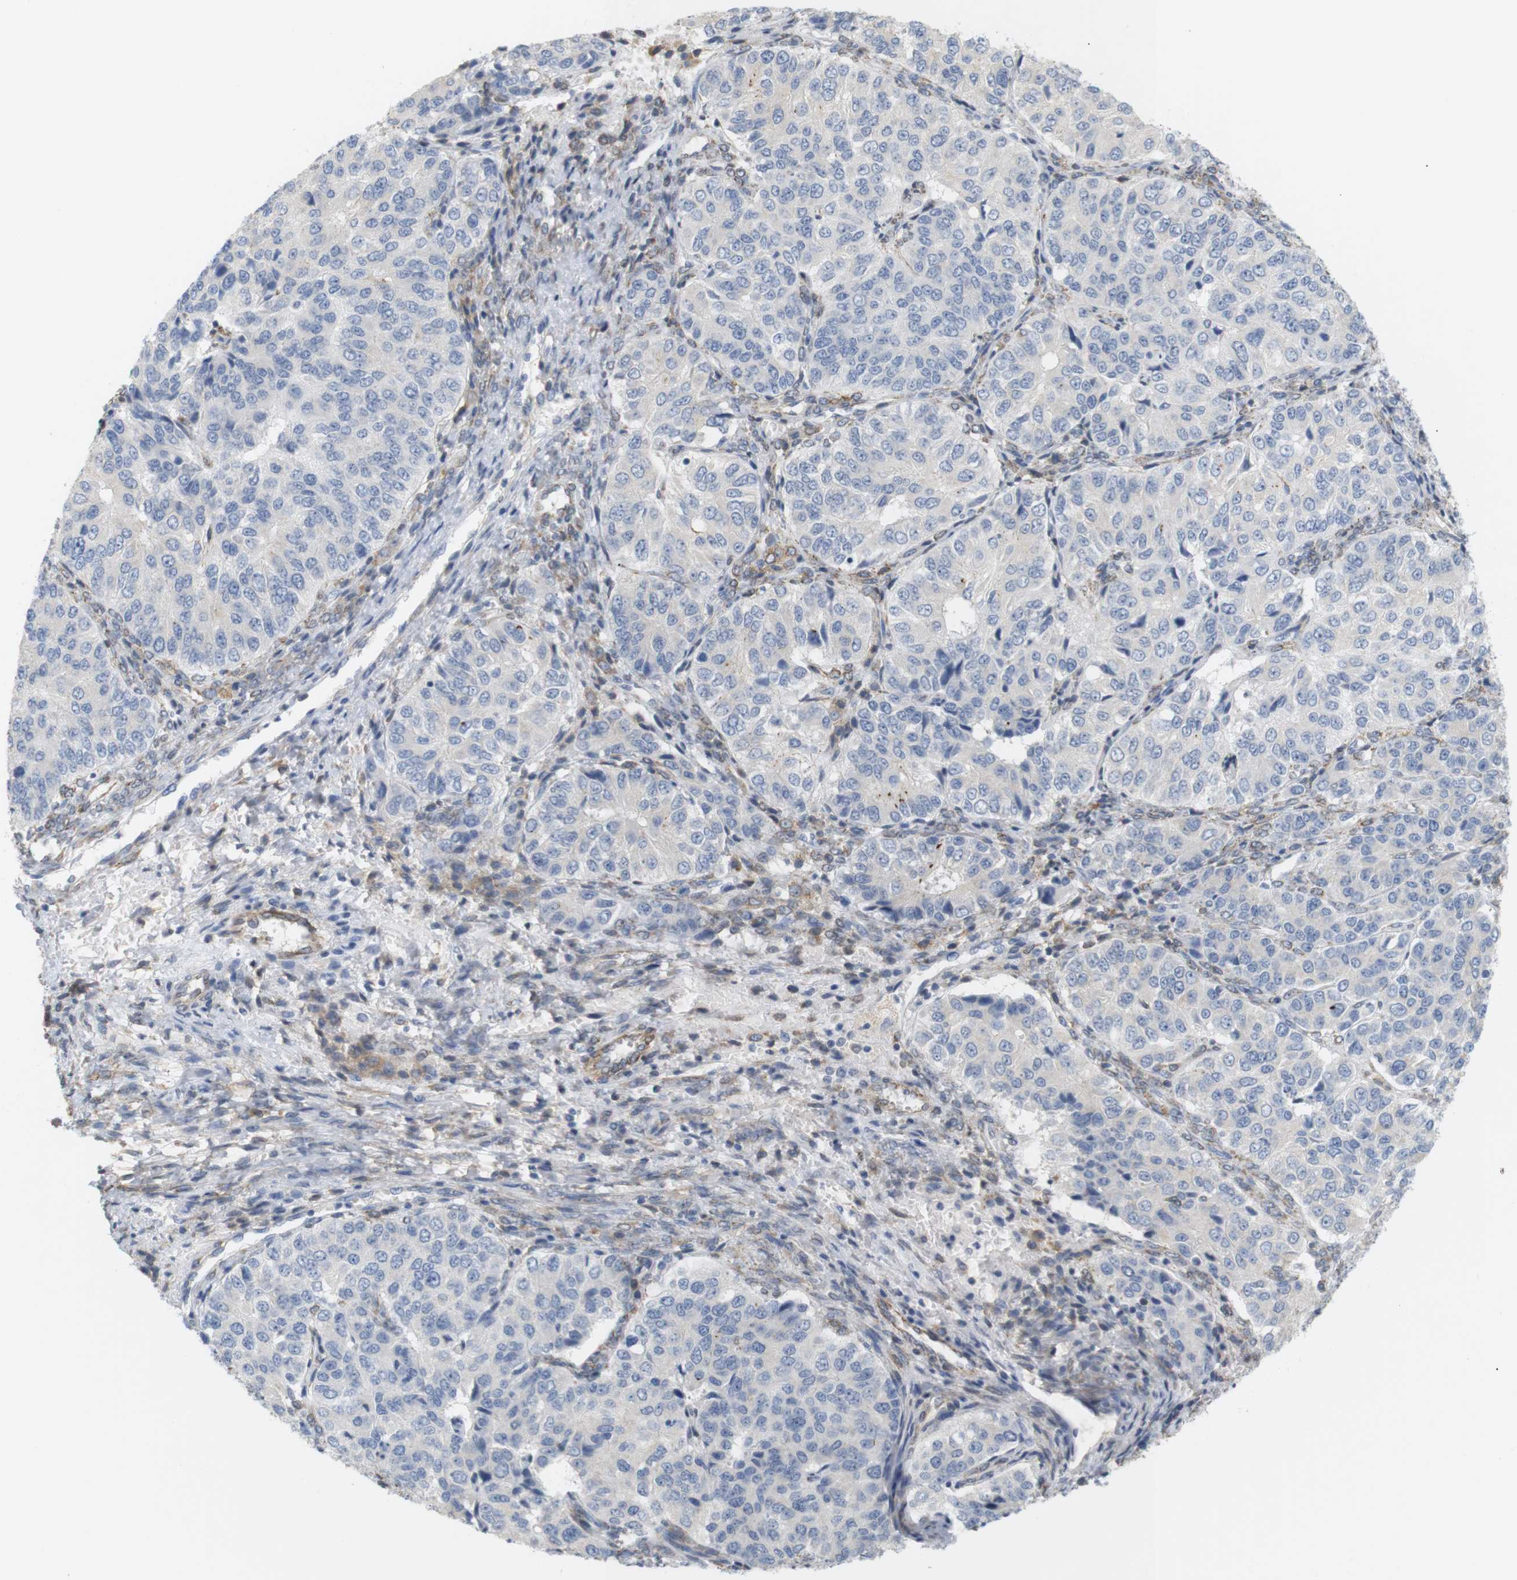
{"staining": {"intensity": "negative", "quantity": "none", "location": "none"}, "tissue": "ovarian cancer", "cell_type": "Tumor cells", "image_type": "cancer", "snomed": [{"axis": "morphology", "description": "Carcinoma, endometroid"}, {"axis": "topography", "description": "Ovary"}], "caption": "Immunohistochemical staining of ovarian endometroid carcinoma demonstrates no significant expression in tumor cells.", "gene": "ITPR1", "patient": {"sex": "female", "age": 51}}